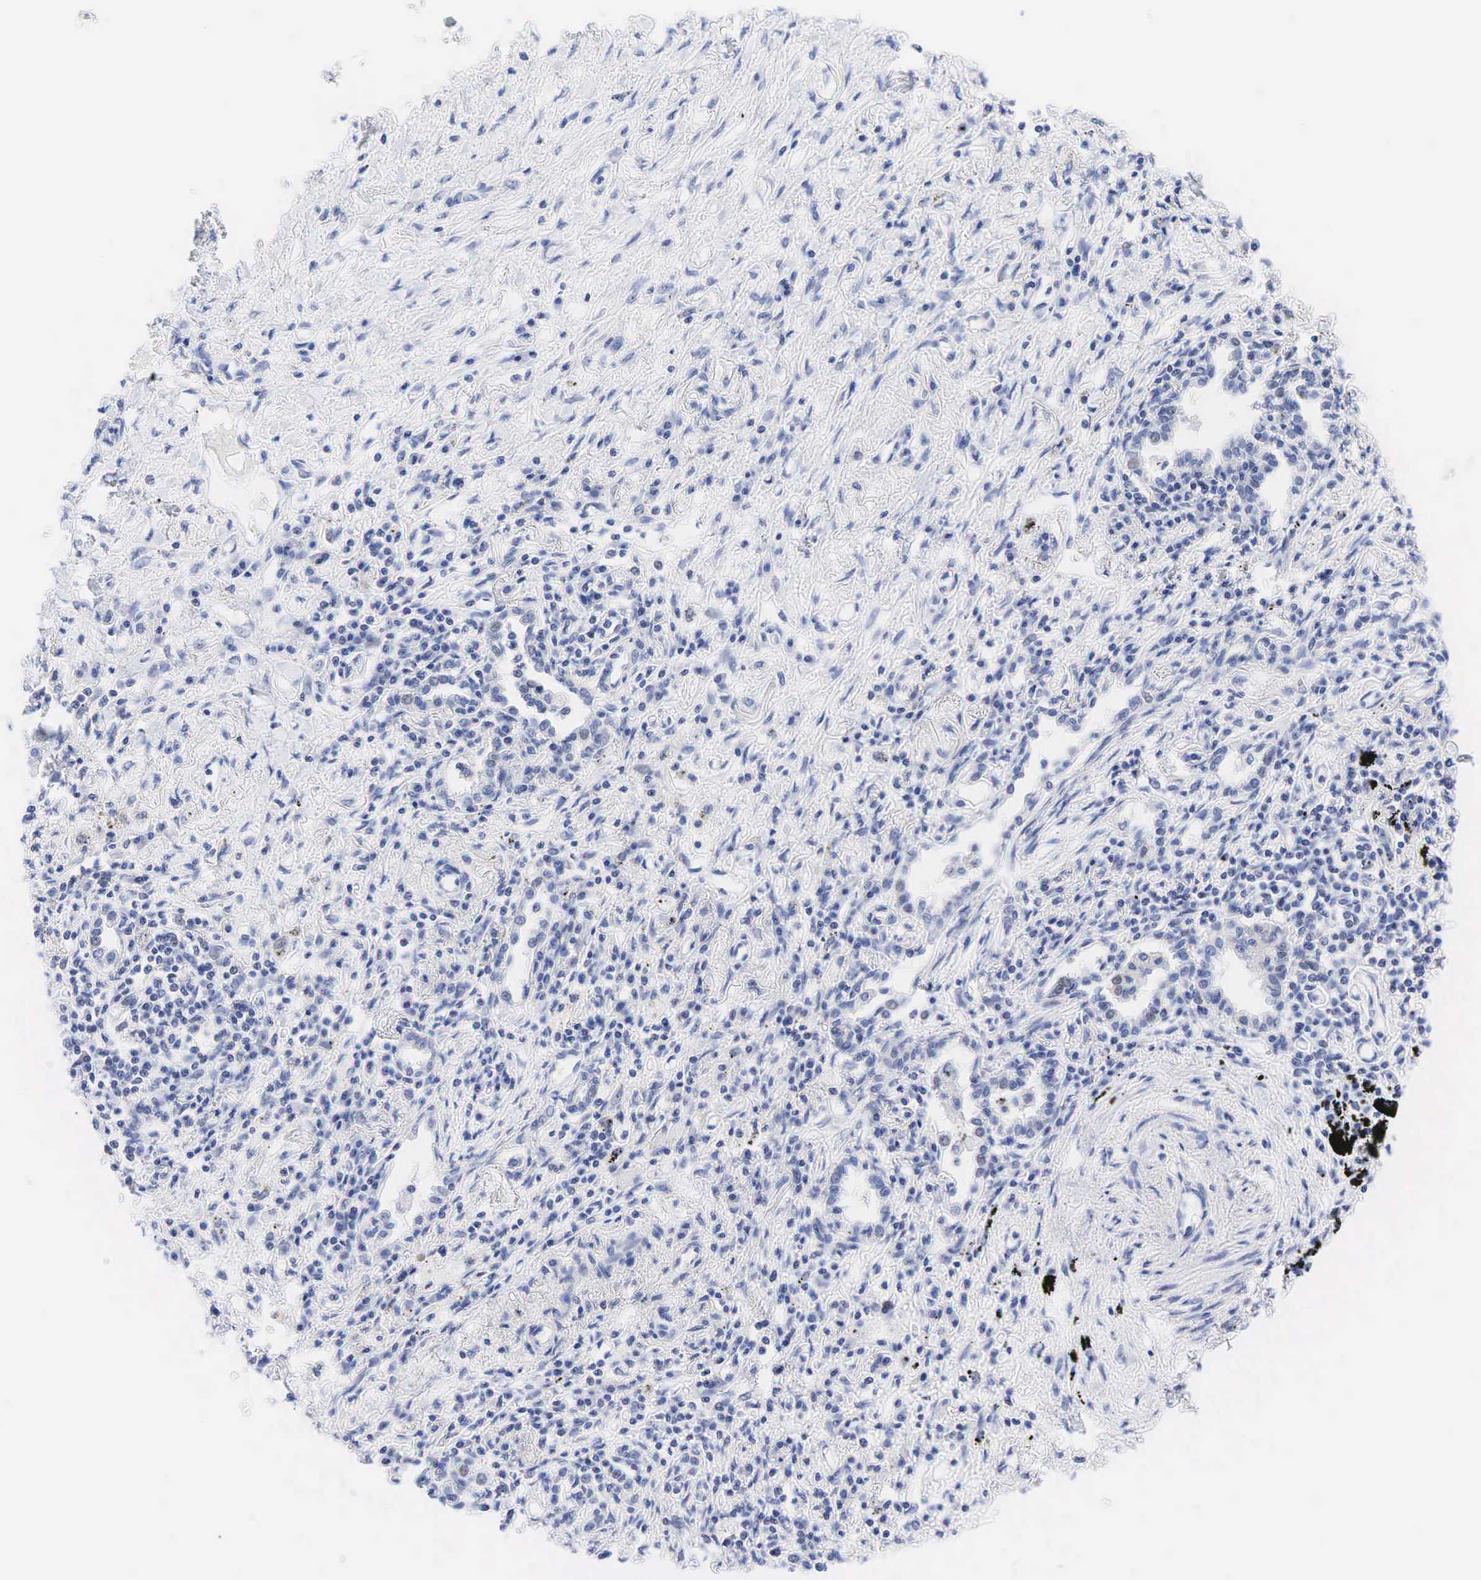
{"staining": {"intensity": "negative", "quantity": "none", "location": "none"}, "tissue": "lung cancer", "cell_type": "Tumor cells", "image_type": "cancer", "snomed": [{"axis": "morphology", "description": "Adenocarcinoma, NOS"}, {"axis": "topography", "description": "Lung"}], "caption": "DAB (3,3'-diaminobenzidine) immunohistochemical staining of human adenocarcinoma (lung) reveals no significant positivity in tumor cells. The staining is performed using DAB brown chromogen with nuclei counter-stained in using hematoxylin.", "gene": "AR", "patient": {"sex": "male", "age": 60}}